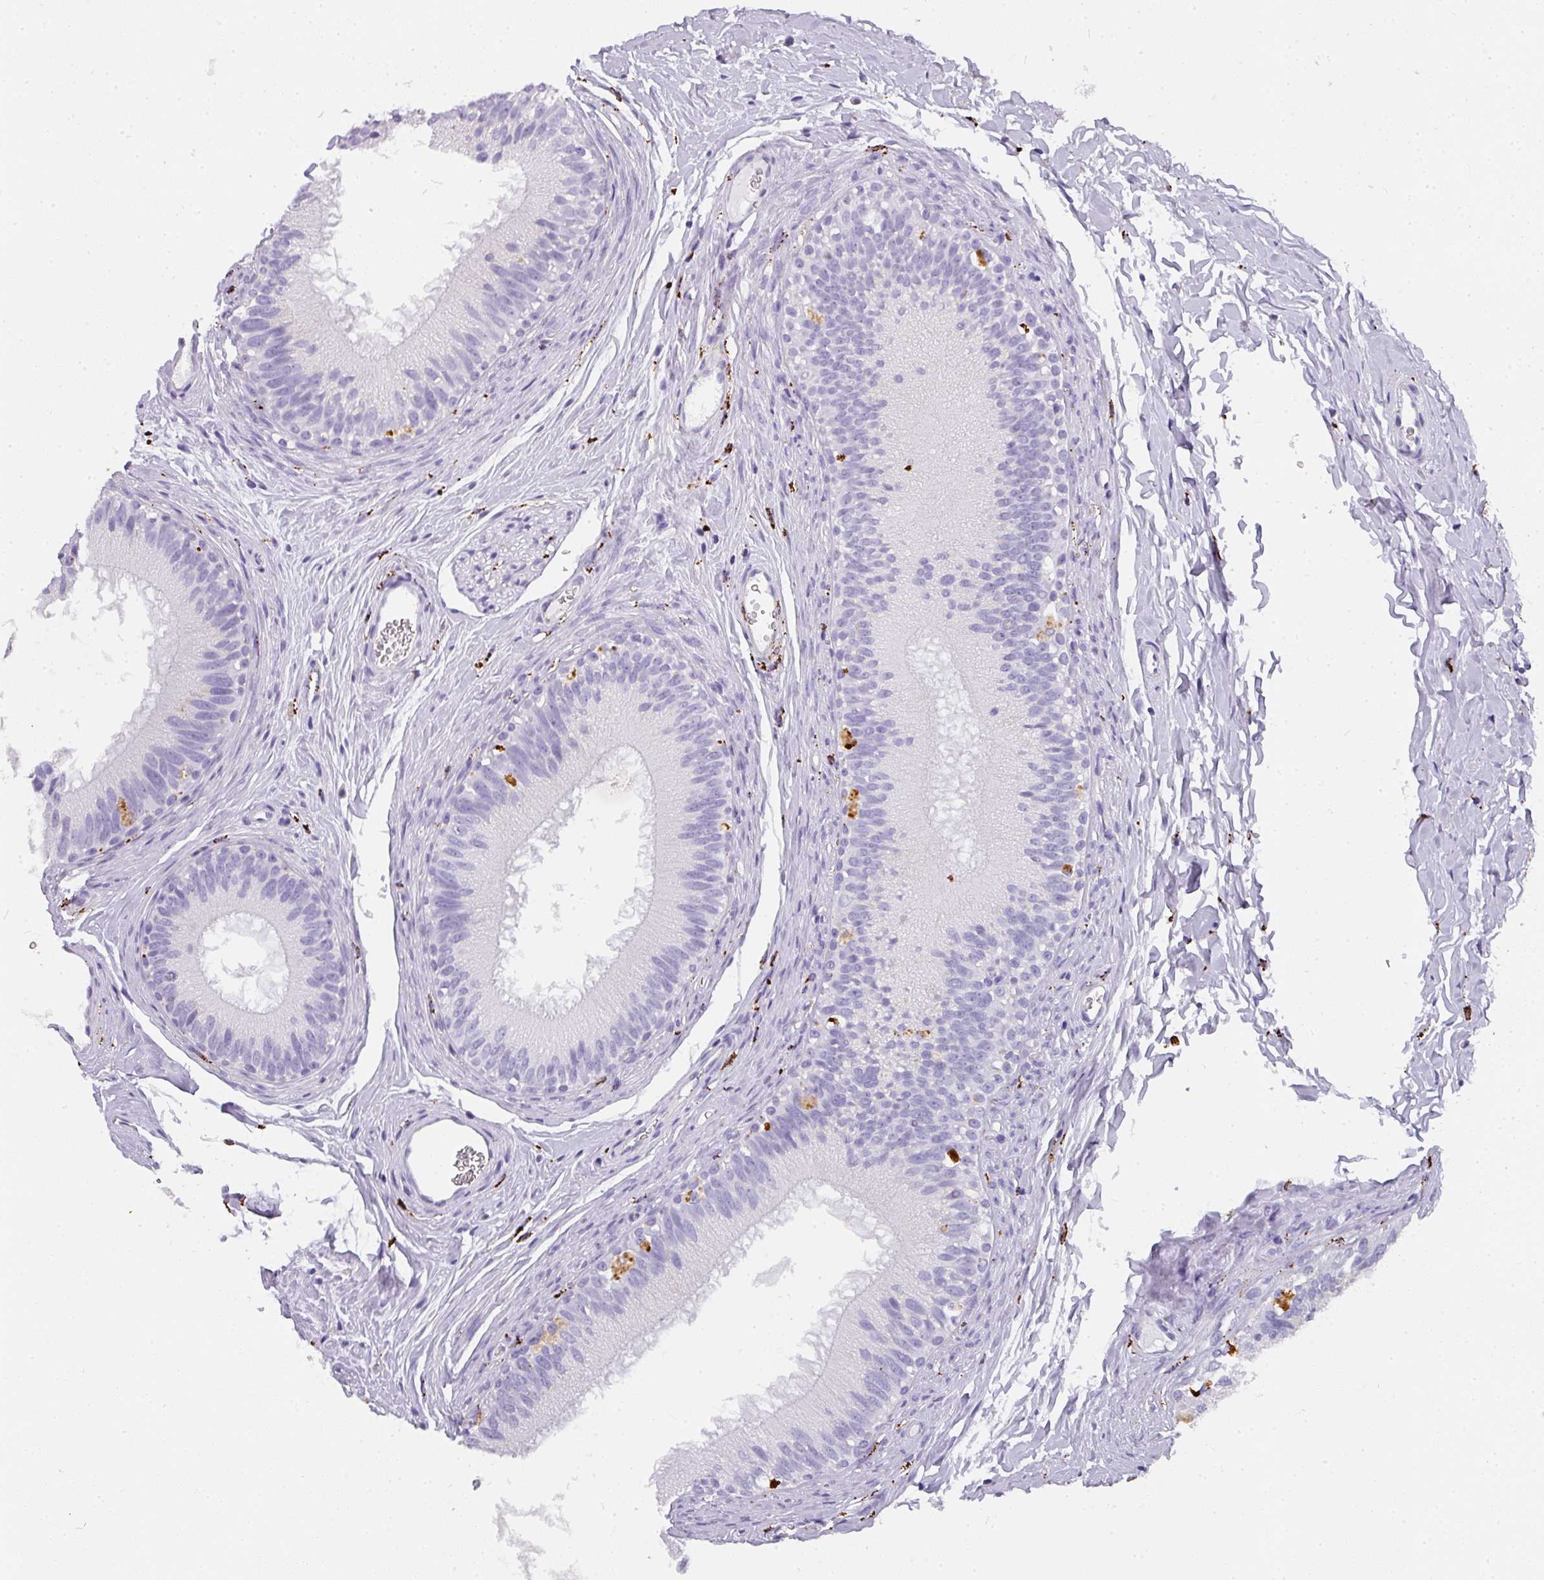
{"staining": {"intensity": "negative", "quantity": "none", "location": "none"}, "tissue": "epididymis", "cell_type": "Glandular cells", "image_type": "normal", "snomed": [{"axis": "morphology", "description": "Normal tissue, NOS"}, {"axis": "topography", "description": "Epididymis"}], "caption": "This is an immunohistochemistry (IHC) photomicrograph of benign human epididymis. There is no expression in glandular cells.", "gene": "MMACHC", "patient": {"sex": "male", "age": 38}}